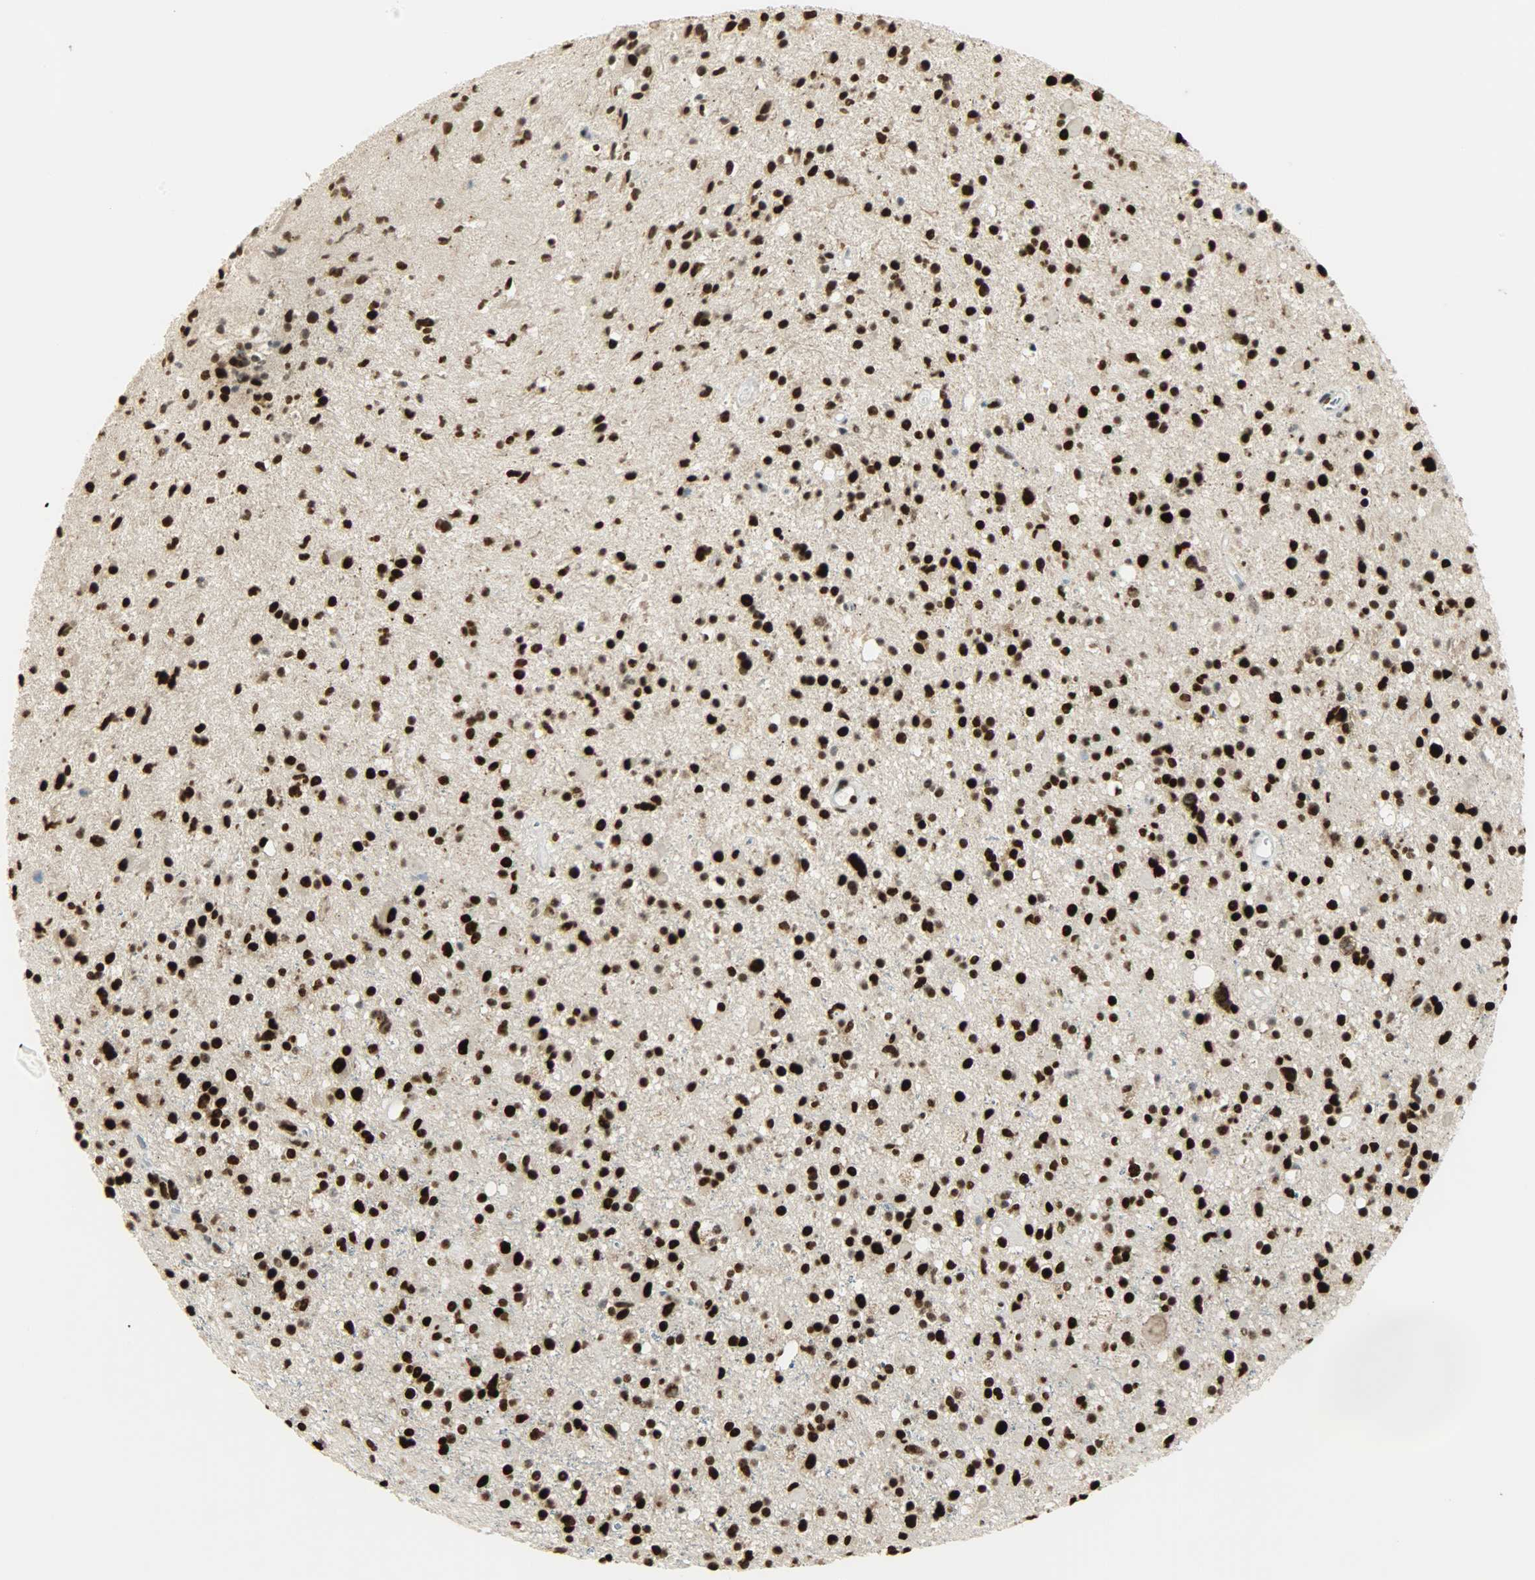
{"staining": {"intensity": "strong", "quantity": ">75%", "location": "nuclear"}, "tissue": "glioma", "cell_type": "Tumor cells", "image_type": "cancer", "snomed": [{"axis": "morphology", "description": "Glioma, malignant, High grade"}, {"axis": "topography", "description": "Brain"}], "caption": "Human glioma stained with a brown dye reveals strong nuclear positive positivity in approximately >75% of tumor cells.", "gene": "MYEF2", "patient": {"sex": "male", "age": 33}}